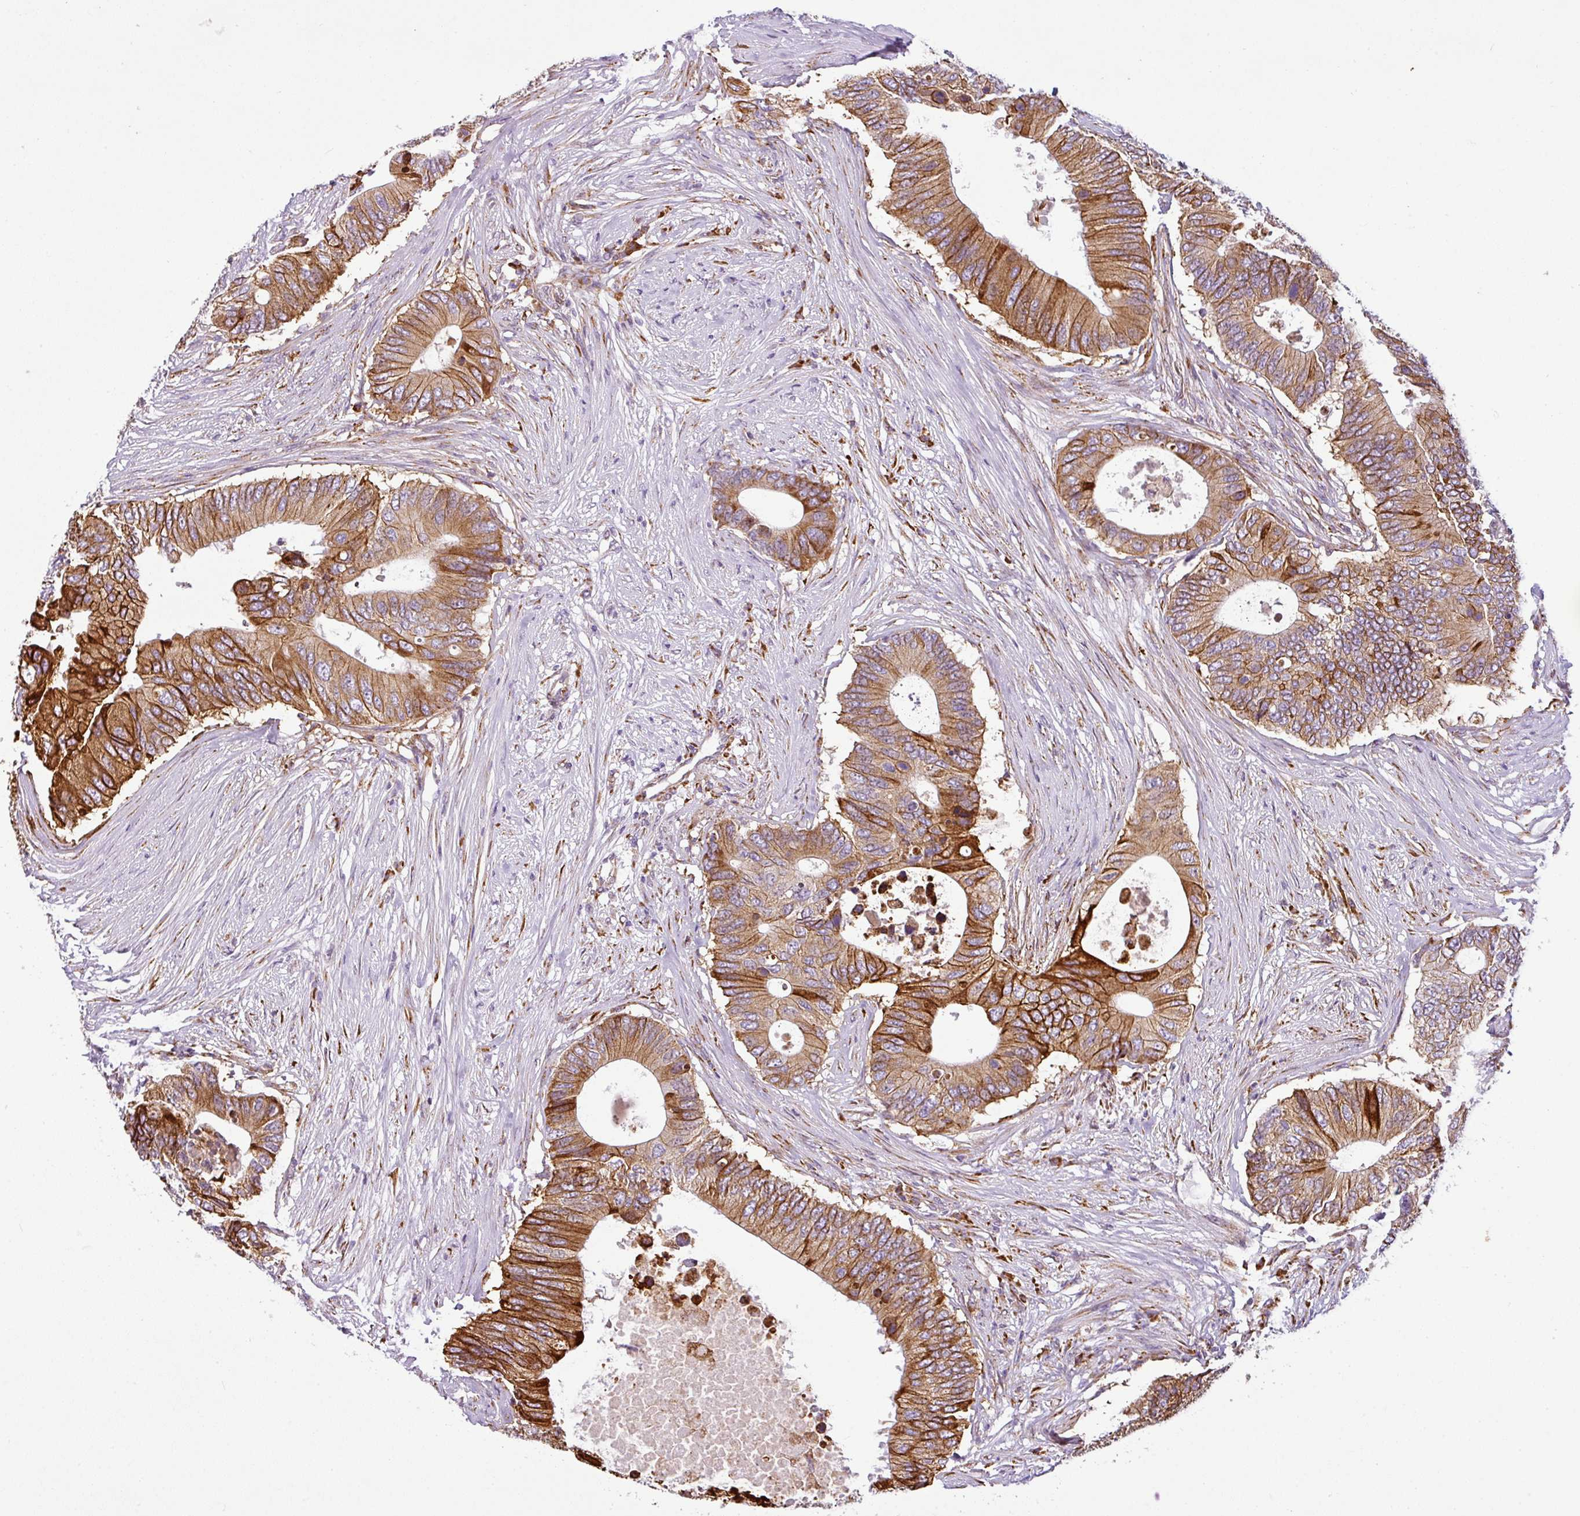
{"staining": {"intensity": "moderate", "quantity": ">75%", "location": "cytoplasmic/membranous"}, "tissue": "colorectal cancer", "cell_type": "Tumor cells", "image_type": "cancer", "snomed": [{"axis": "morphology", "description": "Adenocarcinoma, NOS"}, {"axis": "topography", "description": "Colon"}], "caption": "Moderate cytoplasmic/membranous staining for a protein is seen in approximately >75% of tumor cells of colorectal adenocarcinoma using immunohistochemistry.", "gene": "ANKRD18A", "patient": {"sex": "male", "age": 71}}